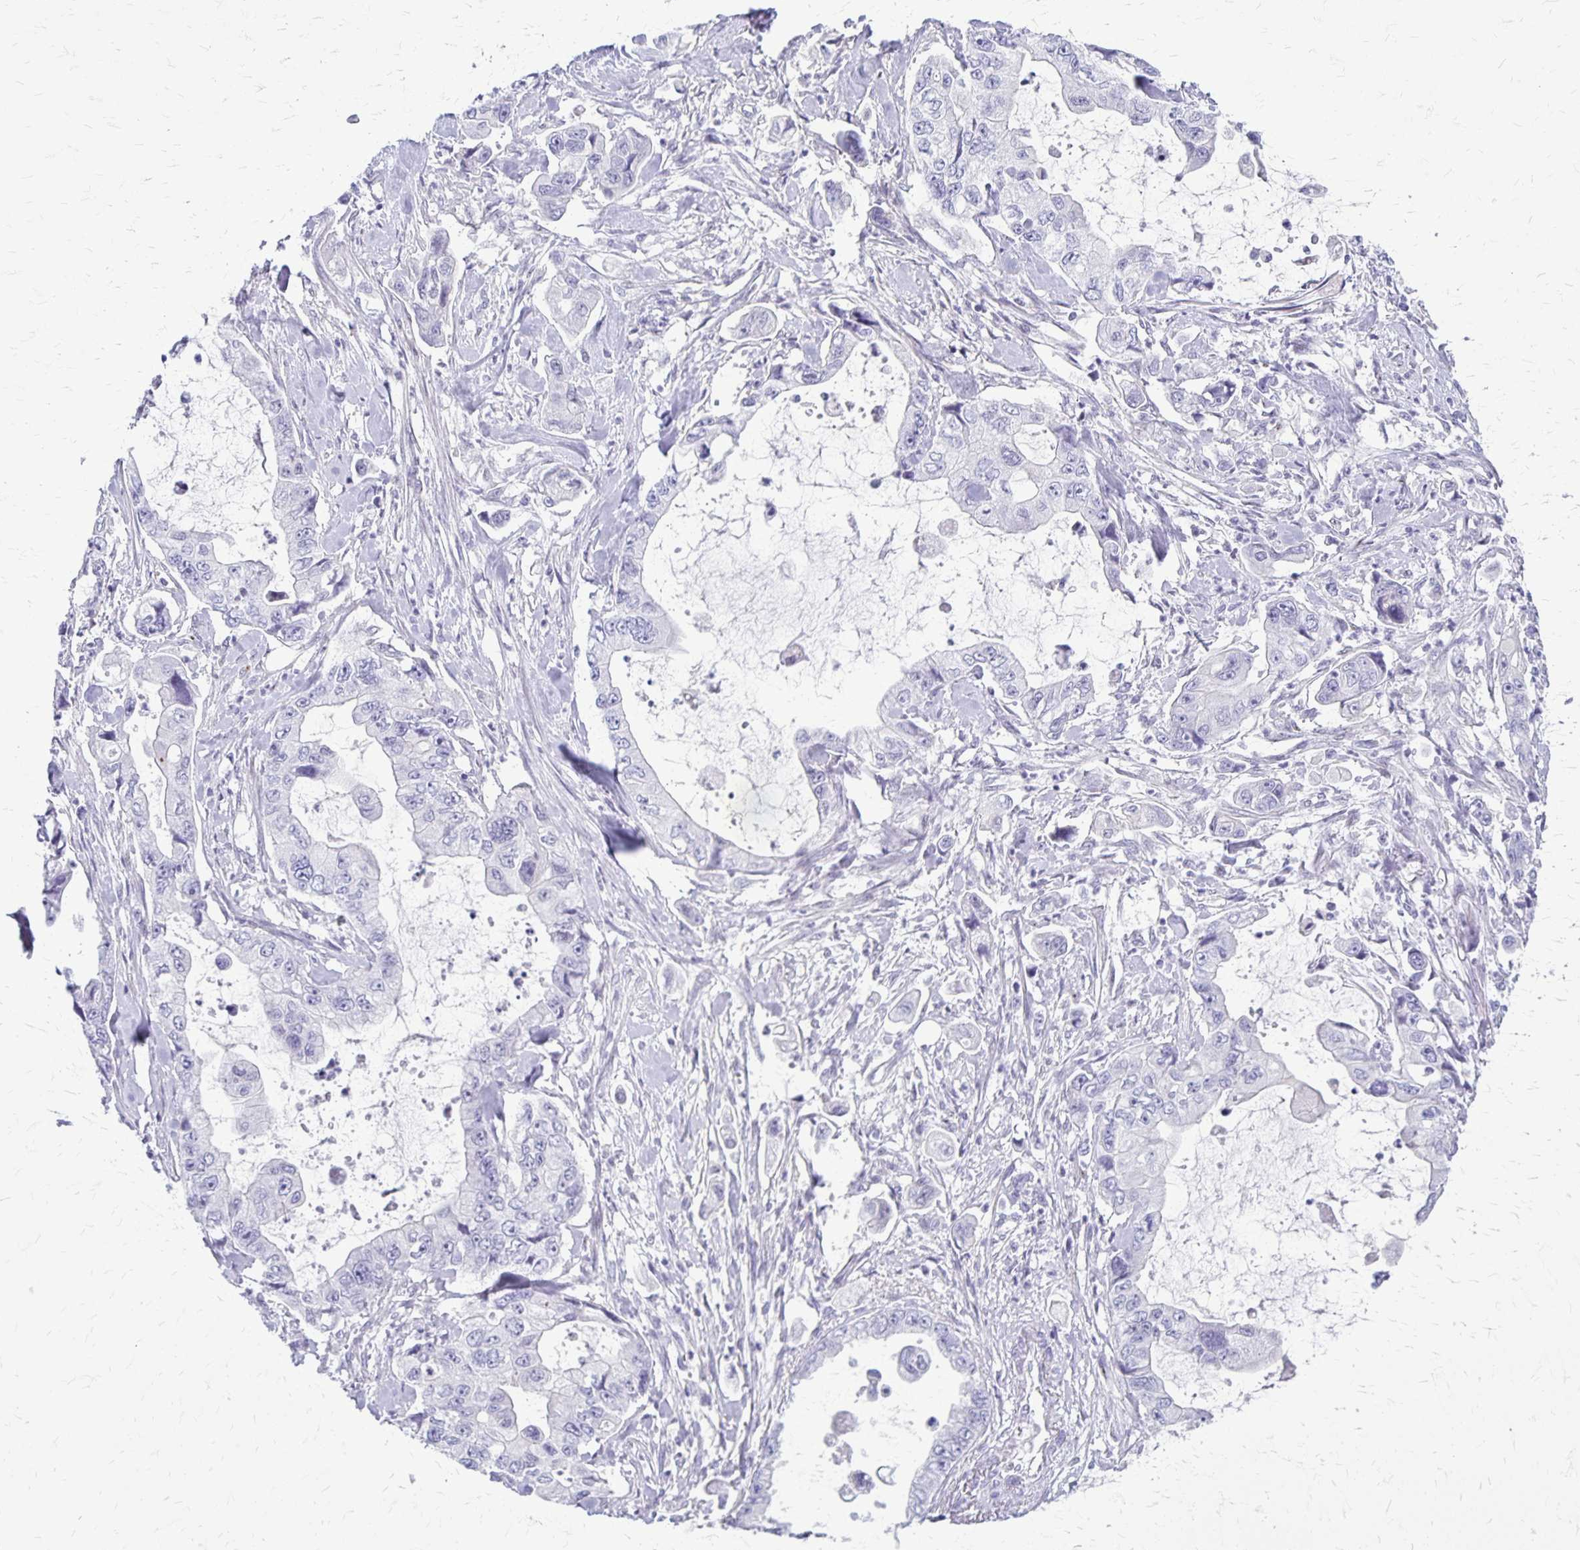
{"staining": {"intensity": "negative", "quantity": "none", "location": "none"}, "tissue": "stomach cancer", "cell_type": "Tumor cells", "image_type": "cancer", "snomed": [{"axis": "morphology", "description": "Adenocarcinoma, NOS"}, {"axis": "topography", "description": "Pancreas"}, {"axis": "topography", "description": "Stomach, upper"}, {"axis": "topography", "description": "Stomach"}], "caption": "A high-resolution photomicrograph shows immunohistochemistry (IHC) staining of adenocarcinoma (stomach), which displays no significant positivity in tumor cells.", "gene": "GP9", "patient": {"sex": "male", "age": 77}}